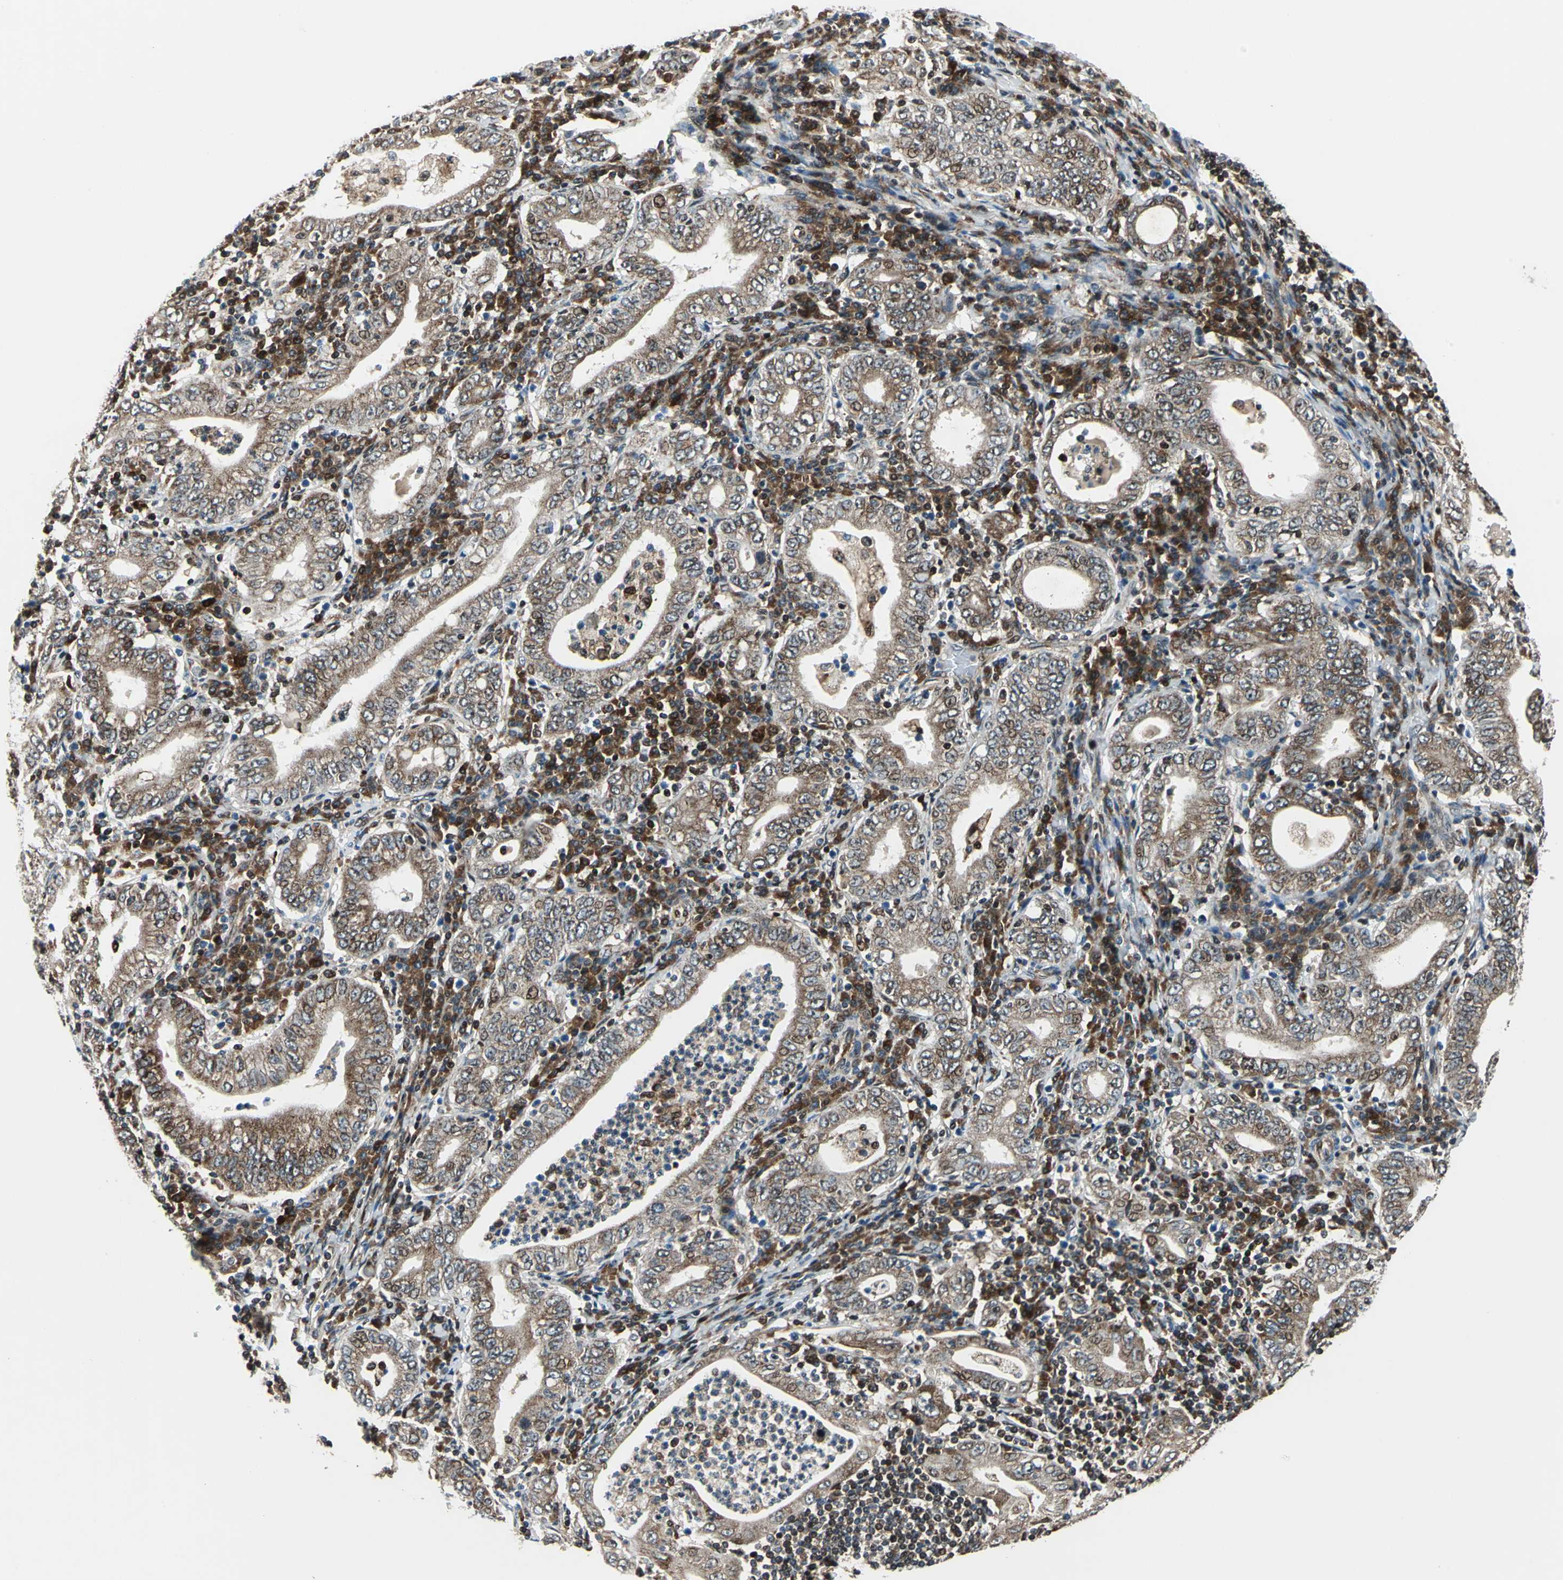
{"staining": {"intensity": "moderate", "quantity": ">75%", "location": "cytoplasmic/membranous"}, "tissue": "stomach cancer", "cell_type": "Tumor cells", "image_type": "cancer", "snomed": [{"axis": "morphology", "description": "Normal tissue, NOS"}, {"axis": "morphology", "description": "Adenocarcinoma, NOS"}, {"axis": "topography", "description": "Esophagus"}, {"axis": "topography", "description": "Stomach, upper"}, {"axis": "topography", "description": "Peripheral nerve tissue"}], "caption": "Tumor cells demonstrate medium levels of moderate cytoplasmic/membranous expression in about >75% of cells in human adenocarcinoma (stomach). The protein of interest is stained brown, and the nuclei are stained in blue (DAB (3,3'-diaminobenzidine) IHC with brightfield microscopy, high magnification).", "gene": "AATF", "patient": {"sex": "male", "age": 62}}